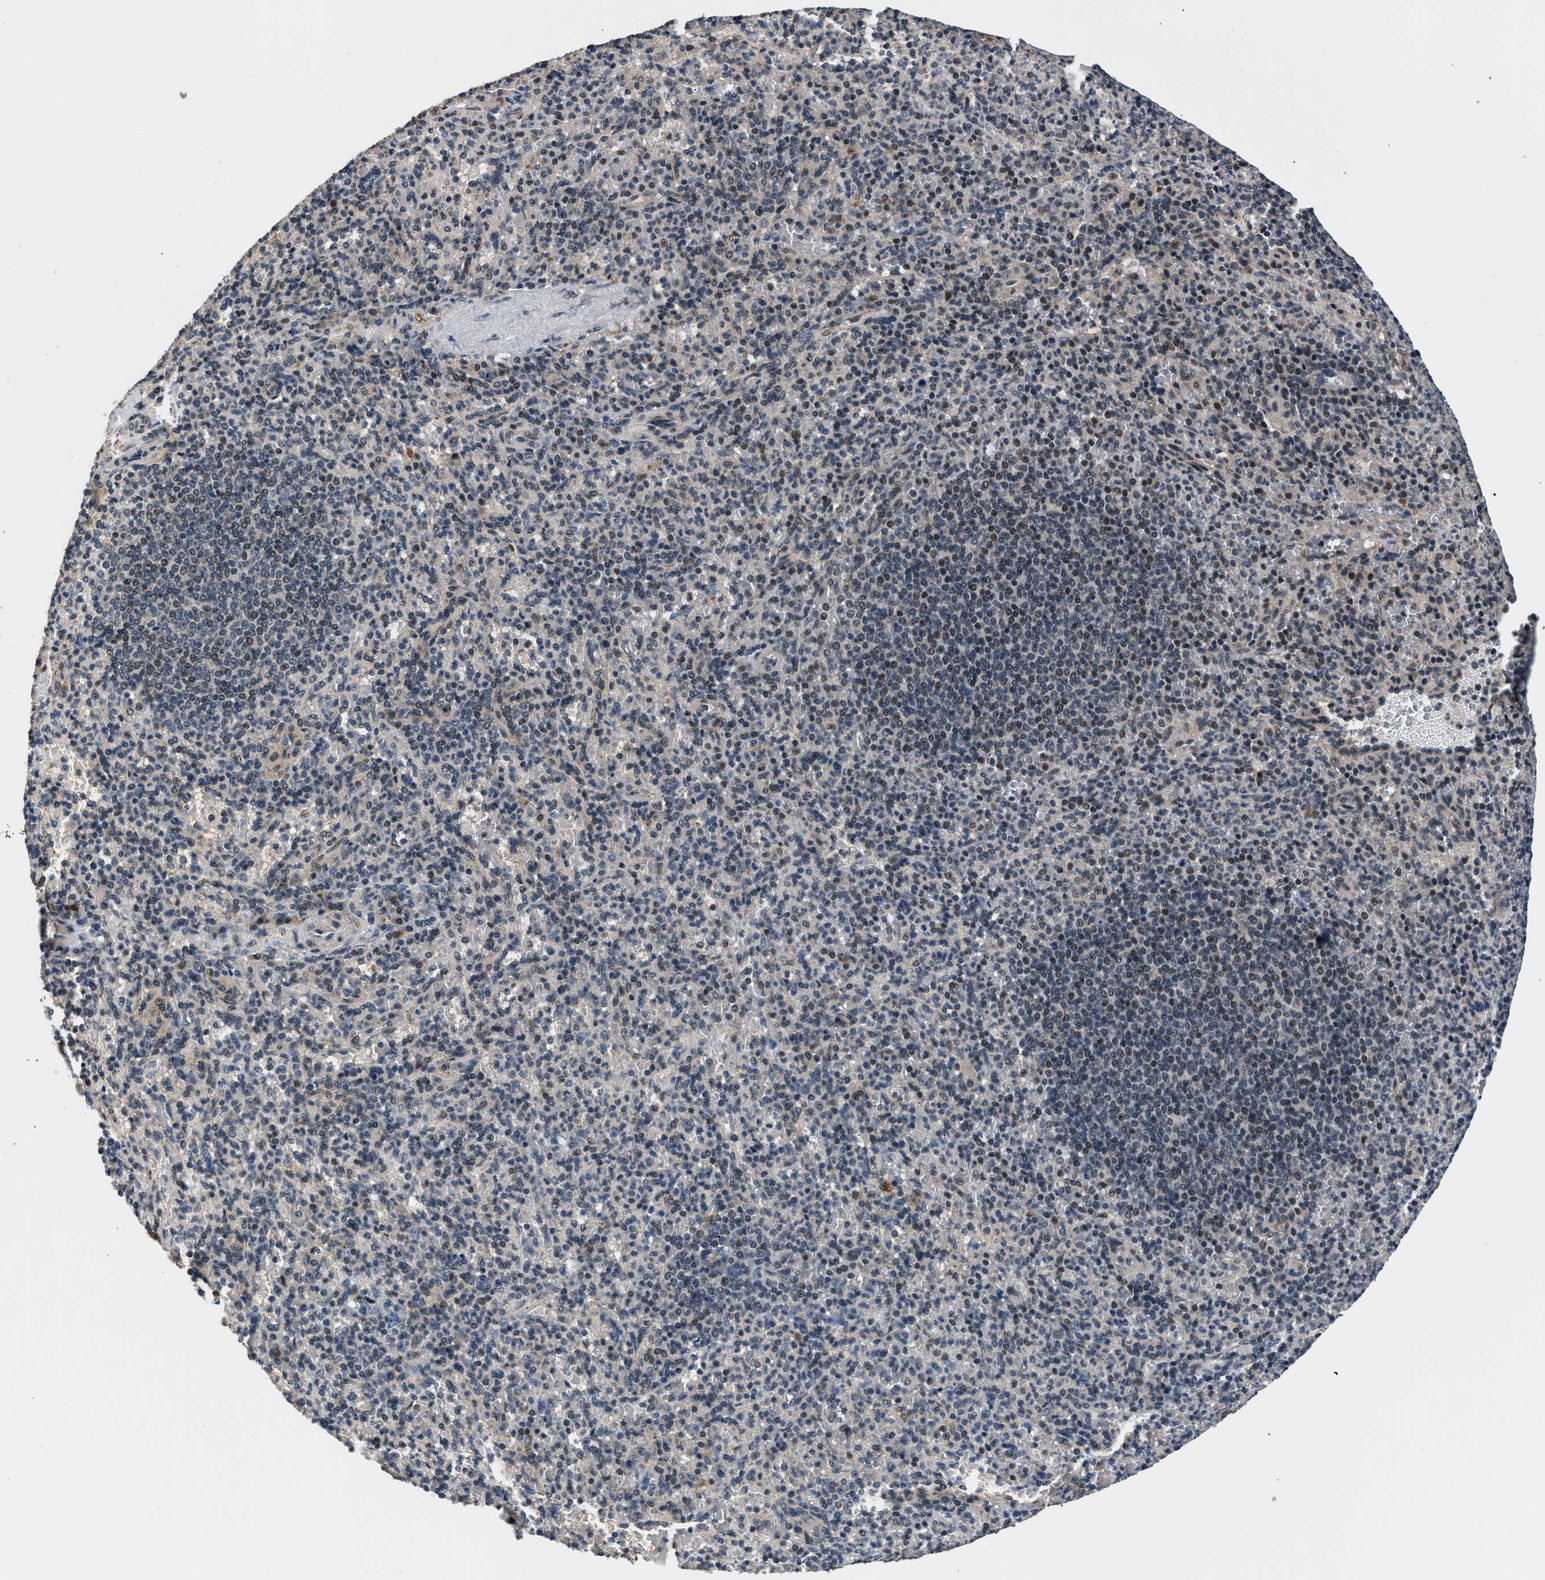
{"staining": {"intensity": "moderate", "quantity": "<25%", "location": "nuclear"}, "tissue": "spleen", "cell_type": "Cells in red pulp", "image_type": "normal", "snomed": [{"axis": "morphology", "description": "Normal tissue, NOS"}, {"axis": "topography", "description": "Spleen"}], "caption": "Immunohistochemical staining of normal spleen reveals moderate nuclear protein expression in approximately <25% of cells in red pulp.", "gene": "RBM33", "patient": {"sex": "female", "age": 74}}